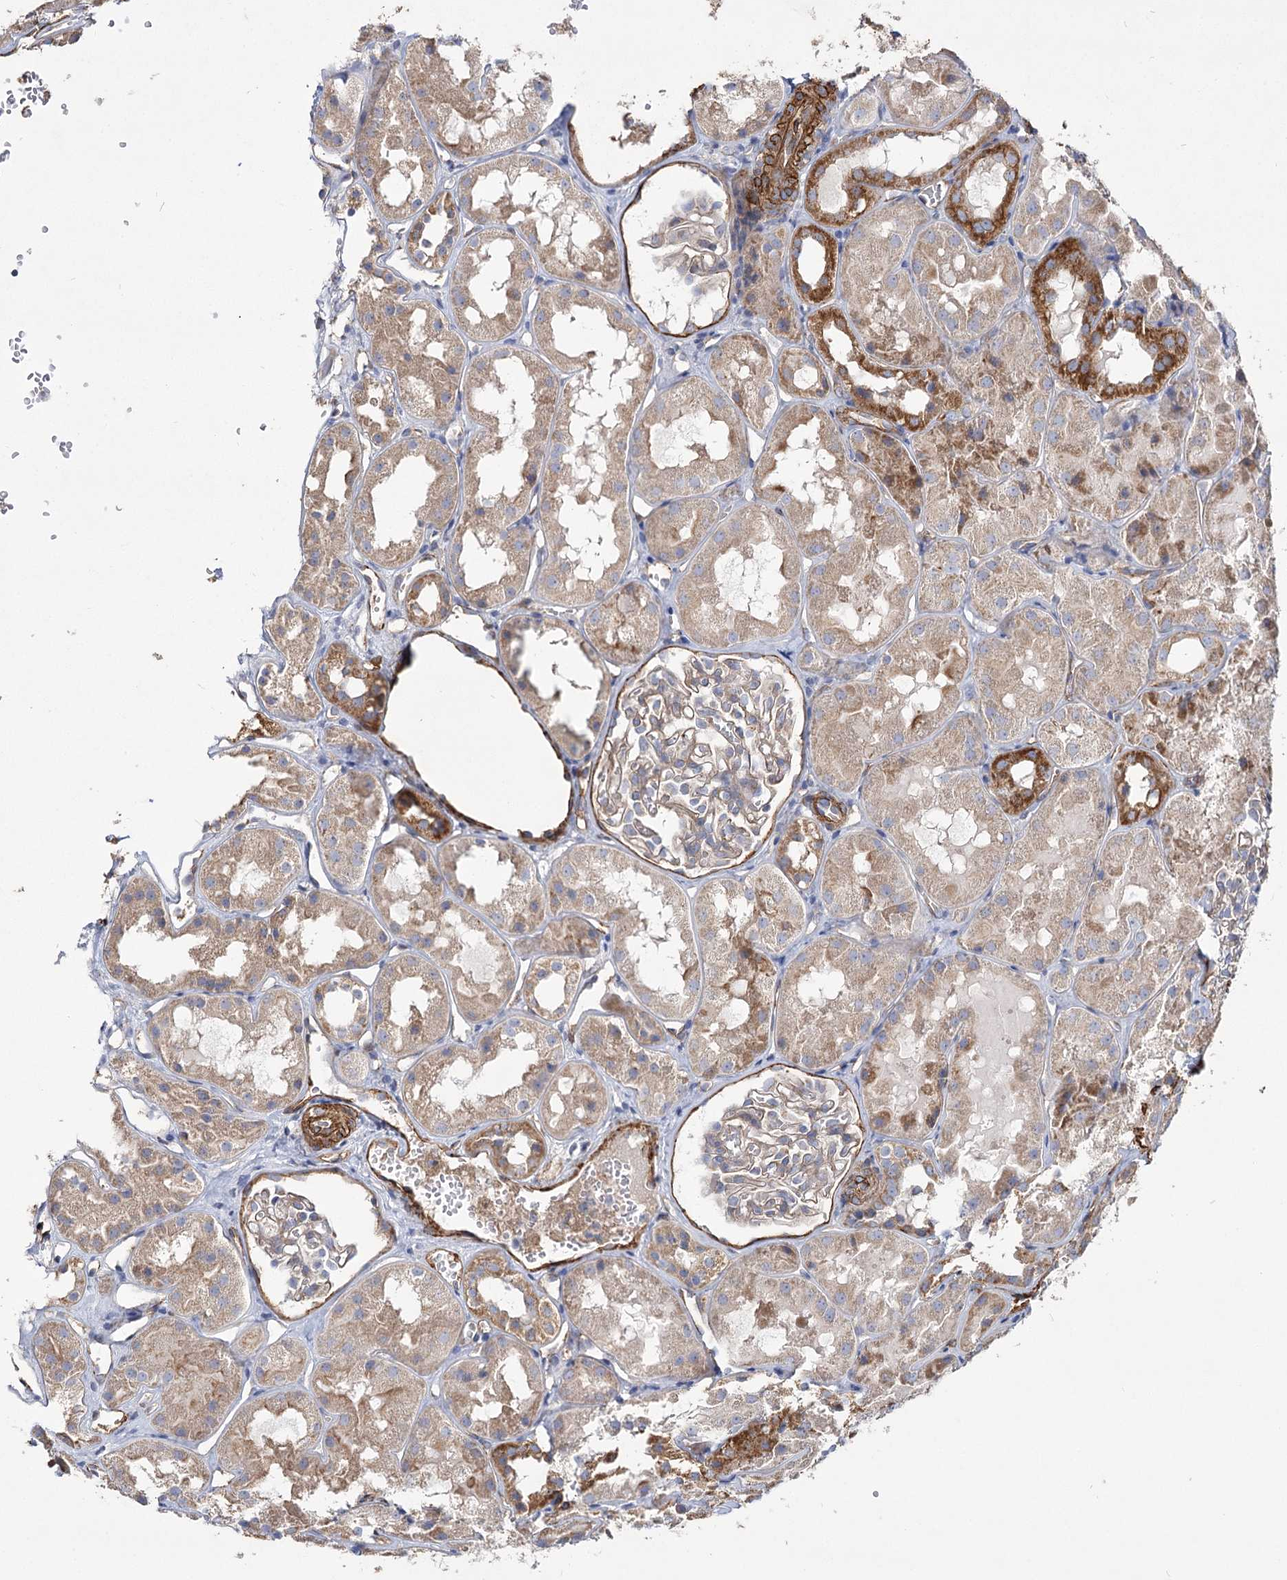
{"staining": {"intensity": "moderate", "quantity": "<25%", "location": "cytoplasmic/membranous"}, "tissue": "kidney", "cell_type": "Cells in glomeruli", "image_type": "normal", "snomed": [{"axis": "morphology", "description": "Normal tissue, NOS"}, {"axis": "topography", "description": "Kidney"}], "caption": "DAB (3,3'-diaminobenzidine) immunohistochemical staining of benign human kidney displays moderate cytoplasmic/membranous protein staining in about <25% of cells in glomeruli.", "gene": "TMEM164", "patient": {"sex": "male", "age": 16}}